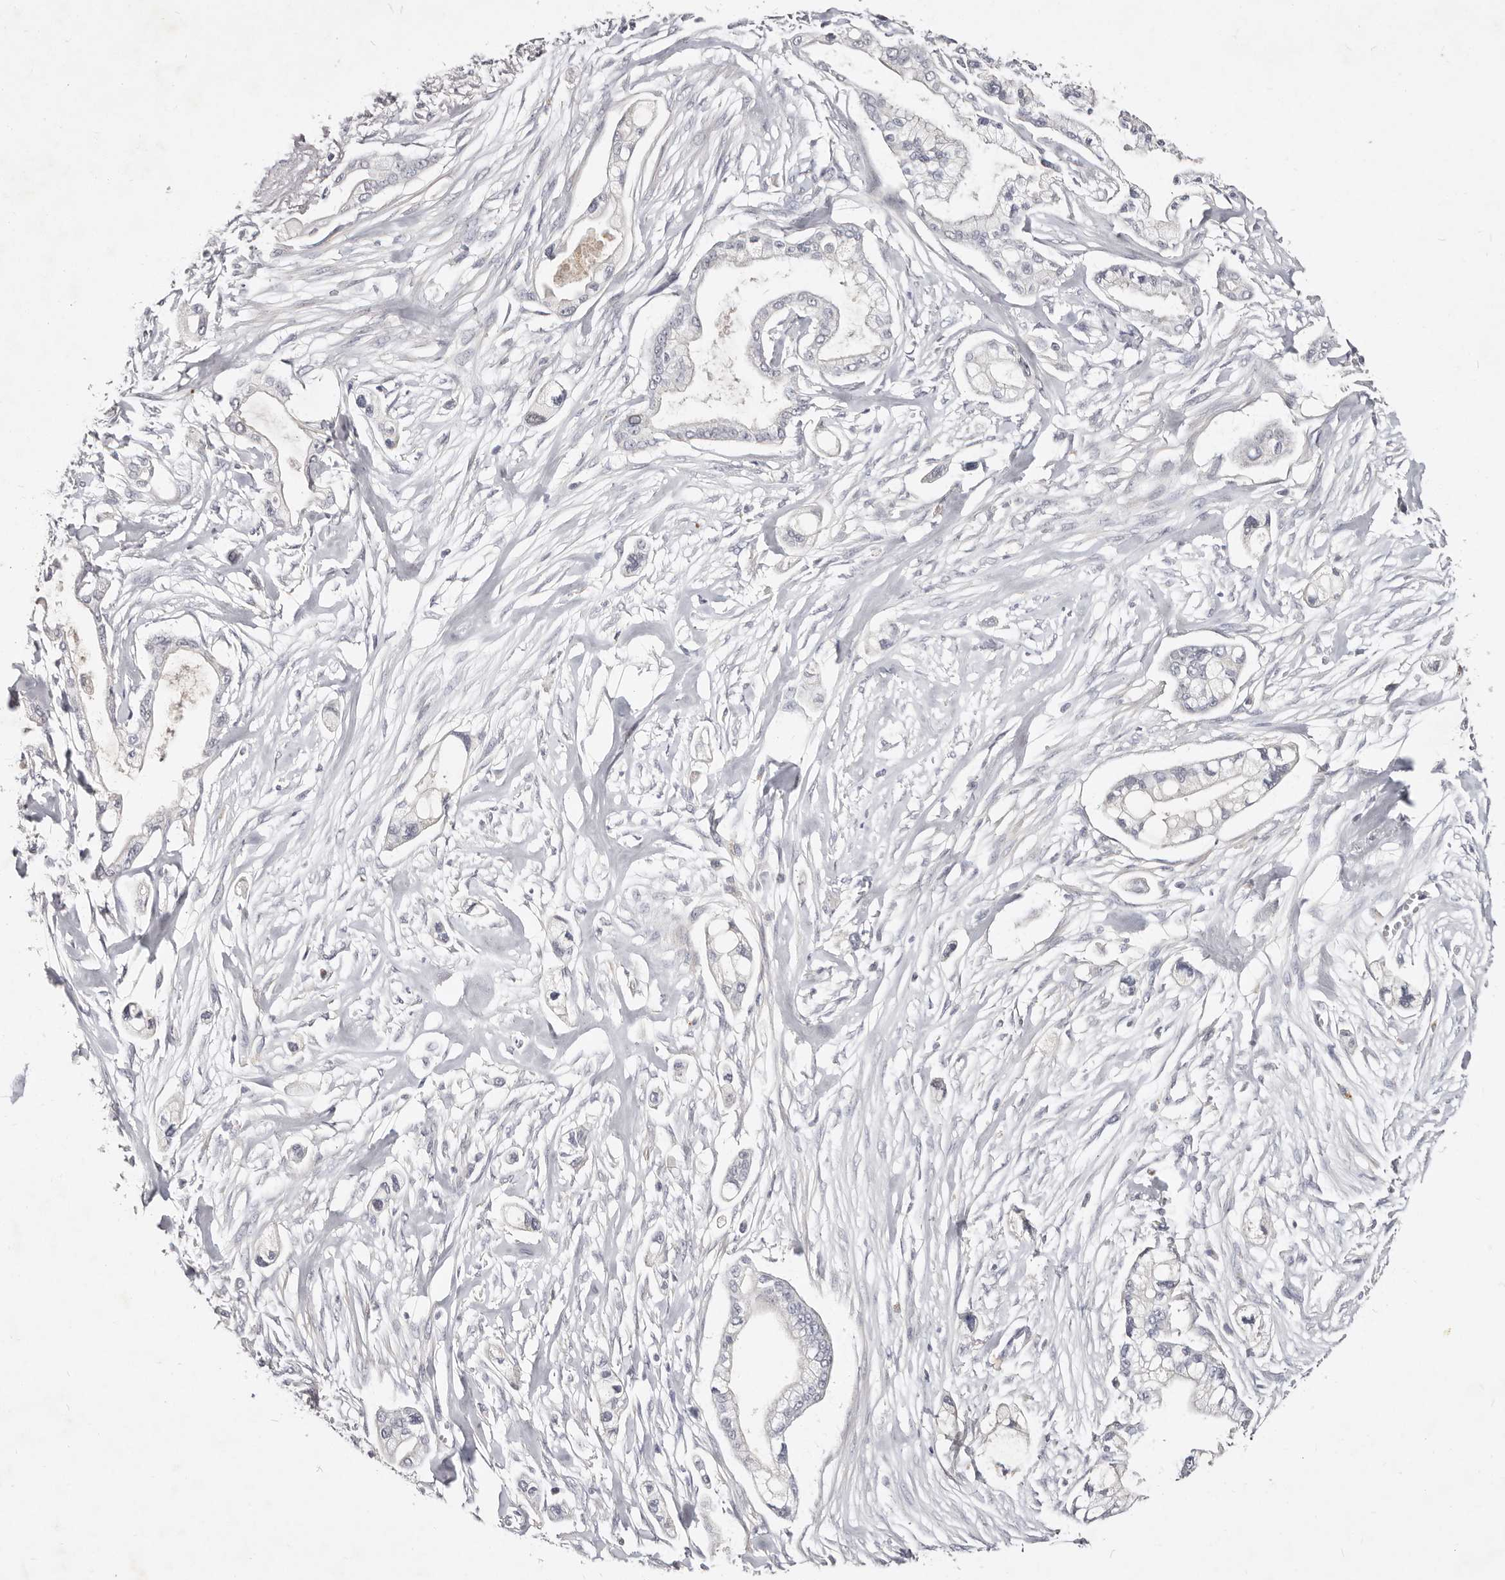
{"staining": {"intensity": "negative", "quantity": "none", "location": "none"}, "tissue": "pancreatic cancer", "cell_type": "Tumor cells", "image_type": "cancer", "snomed": [{"axis": "morphology", "description": "Adenocarcinoma, NOS"}, {"axis": "topography", "description": "Pancreas"}], "caption": "DAB (3,3'-diaminobenzidine) immunohistochemical staining of human adenocarcinoma (pancreatic) shows no significant expression in tumor cells.", "gene": "MRPS33", "patient": {"sex": "male", "age": 68}}